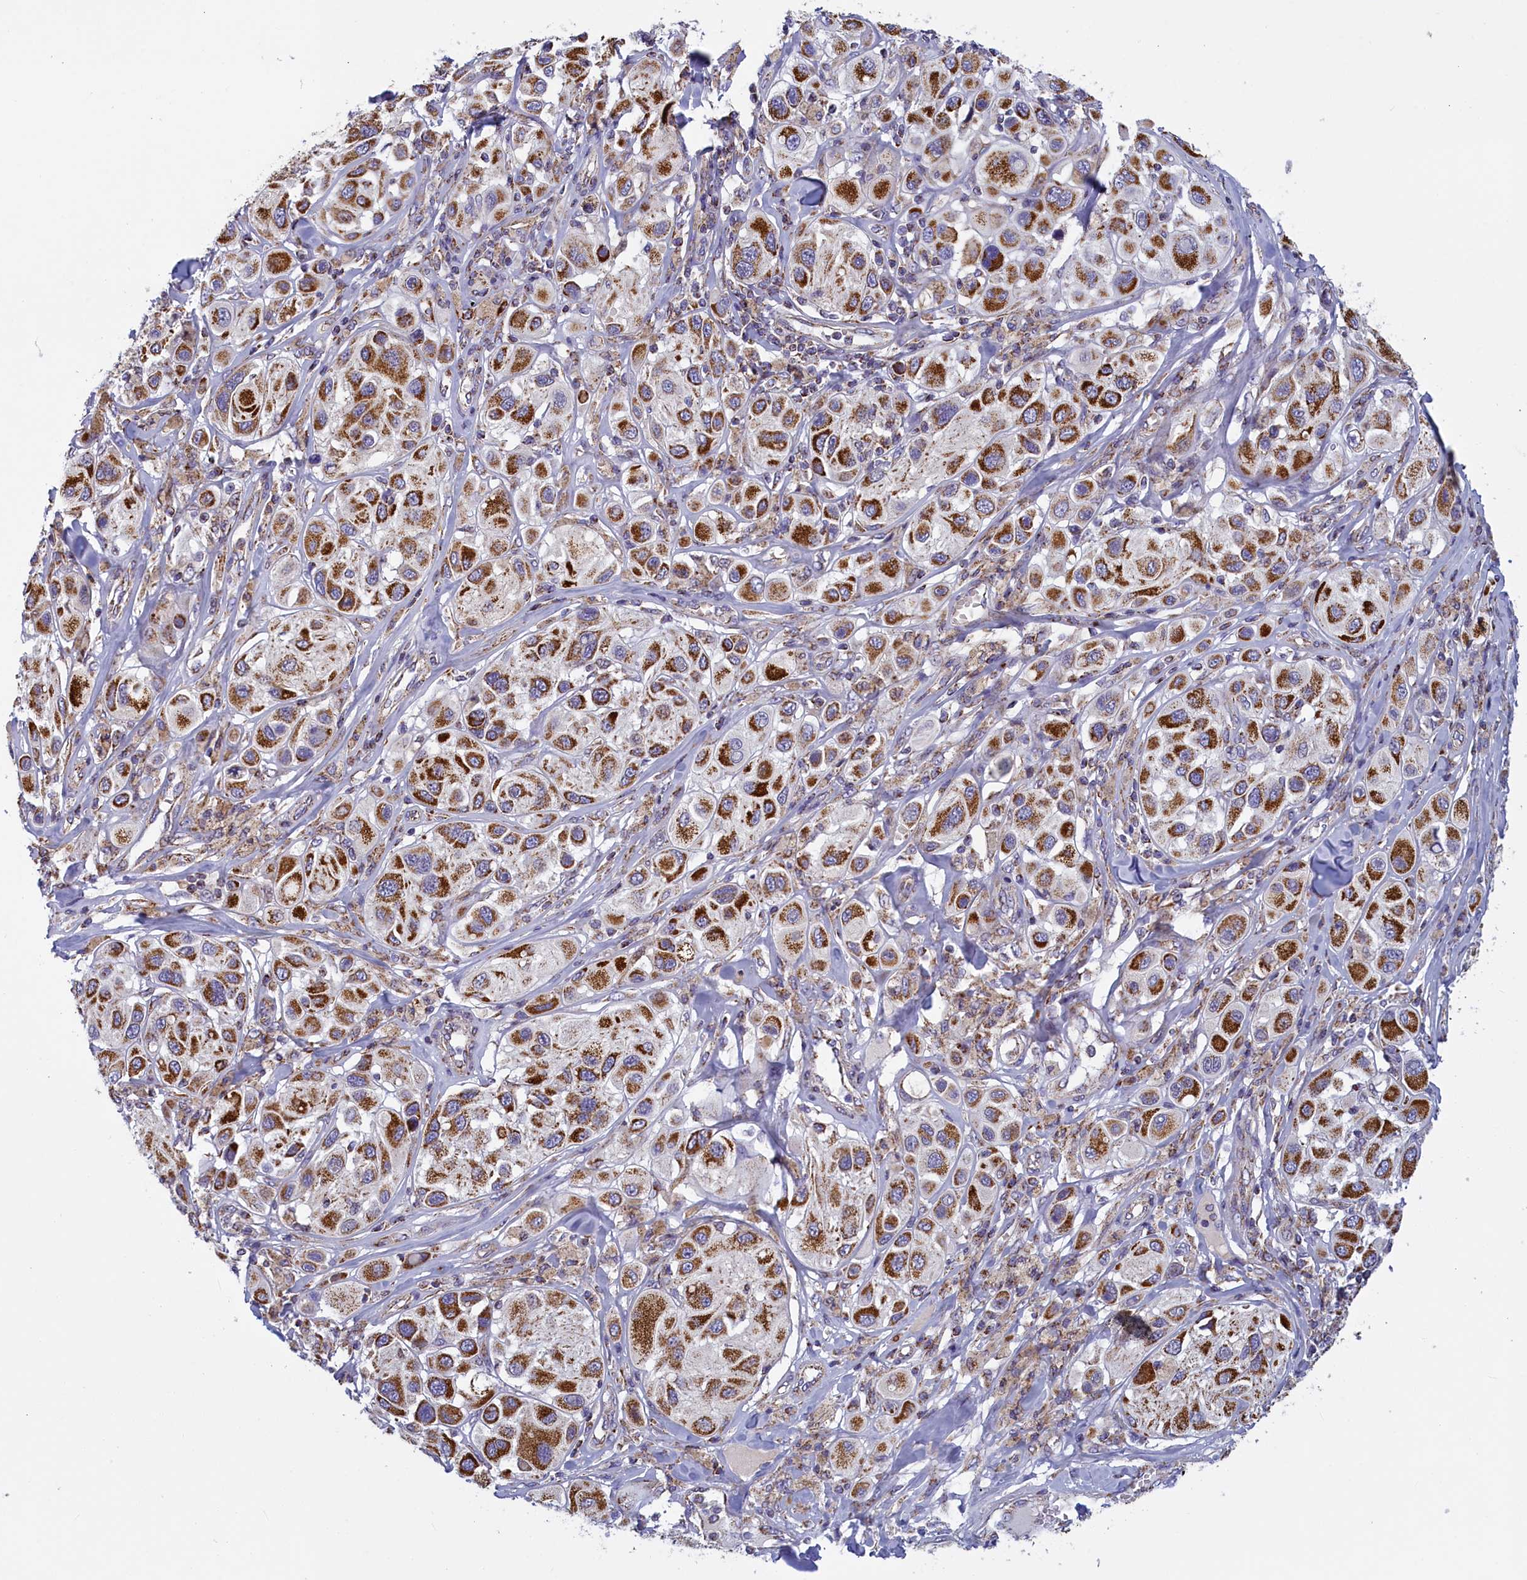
{"staining": {"intensity": "moderate", "quantity": ">75%", "location": "cytoplasmic/membranous"}, "tissue": "melanoma", "cell_type": "Tumor cells", "image_type": "cancer", "snomed": [{"axis": "morphology", "description": "Malignant melanoma, Metastatic site"}, {"axis": "topography", "description": "Skin"}], "caption": "Immunohistochemistry (IHC) histopathology image of neoplastic tissue: human melanoma stained using IHC exhibits medium levels of moderate protein expression localized specifically in the cytoplasmic/membranous of tumor cells, appearing as a cytoplasmic/membranous brown color.", "gene": "IFT122", "patient": {"sex": "male", "age": 41}}